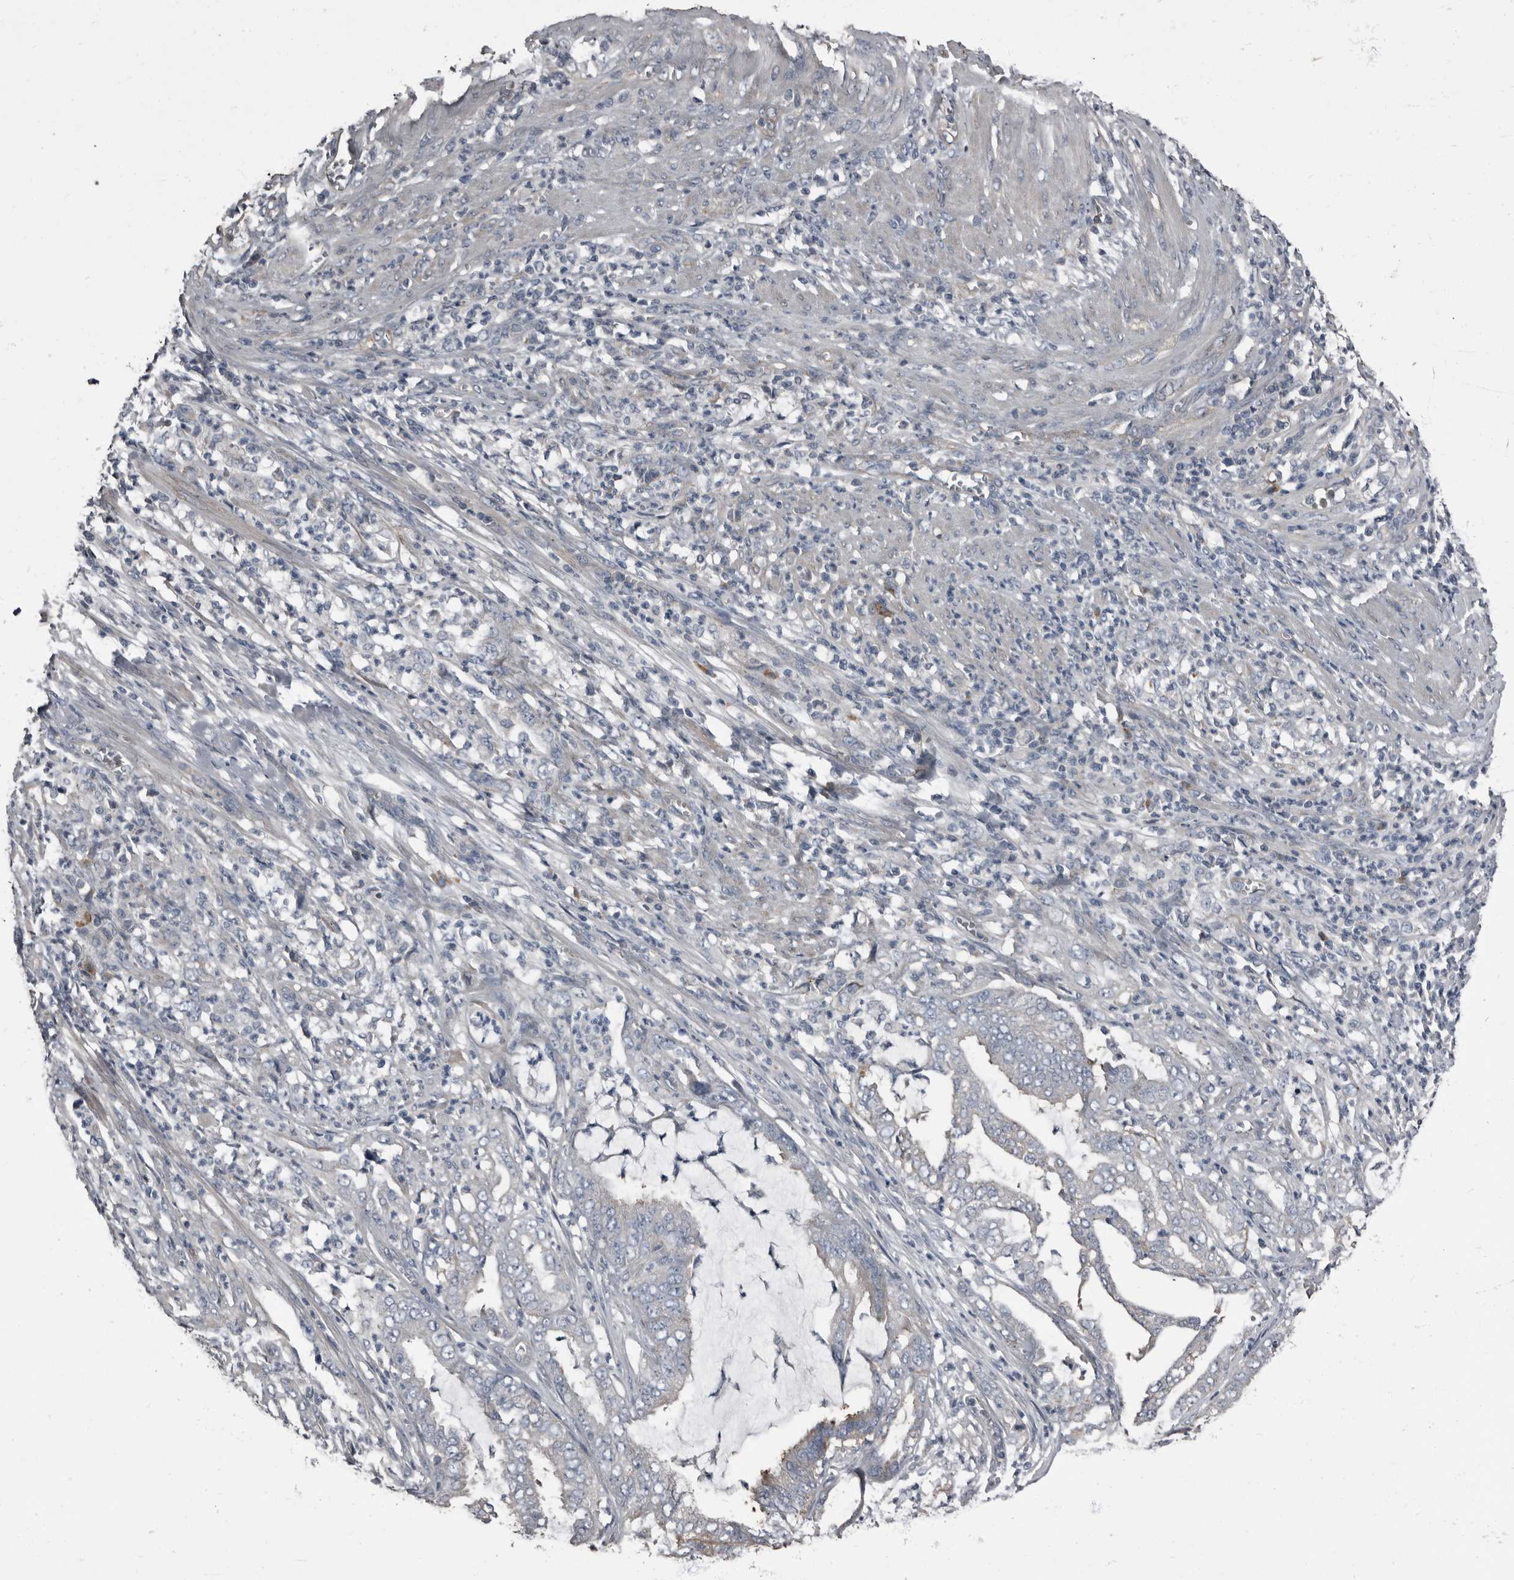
{"staining": {"intensity": "negative", "quantity": "none", "location": "none"}, "tissue": "endometrial cancer", "cell_type": "Tumor cells", "image_type": "cancer", "snomed": [{"axis": "morphology", "description": "Adenocarcinoma, NOS"}, {"axis": "topography", "description": "Endometrium"}], "caption": "This micrograph is of endometrial cancer stained with immunohistochemistry (IHC) to label a protein in brown with the nuclei are counter-stained blue. There is no expression in tumor cells.", "gene": "TPD52L1", "patient": {"sex": "female", "age": 51}}